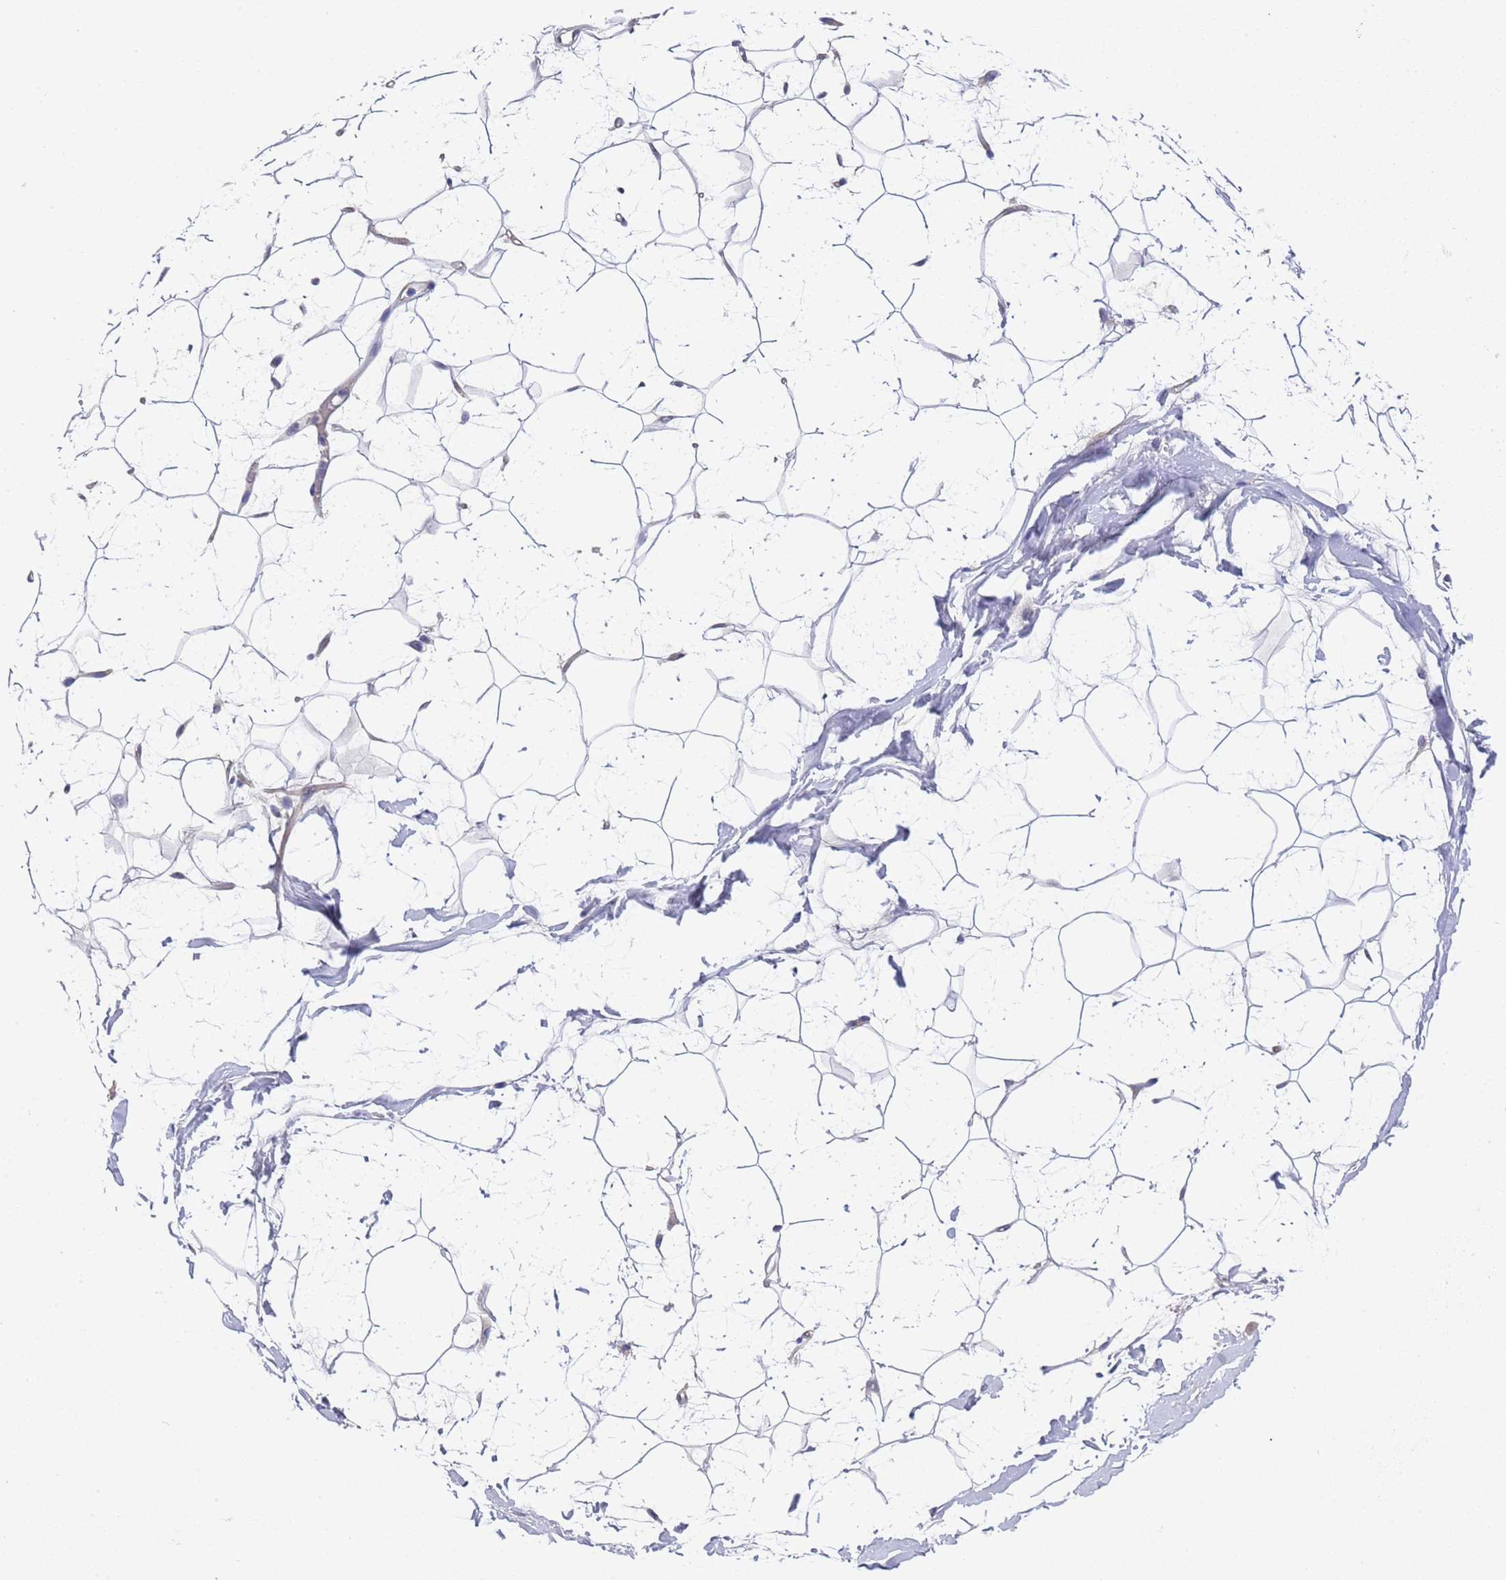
{"staining": {"intensity": "negative", "quantity": "none", "location": "none"}, "tissue": "adipose tissue", "cell_type": "Adipocytes", "image_type": "normal", "snomed": [{"axis": "morphology", "description": "Normal tissue, NOS"}, {"axis": "topography", "description": "Breast"}], "caption": "Immunohistochemical staining of unremarkable adipose tissue demonstrates no significant expression in adipocytes.", "gene": "TRMT10A", "patient": {"sex": "female", "age": 26}}